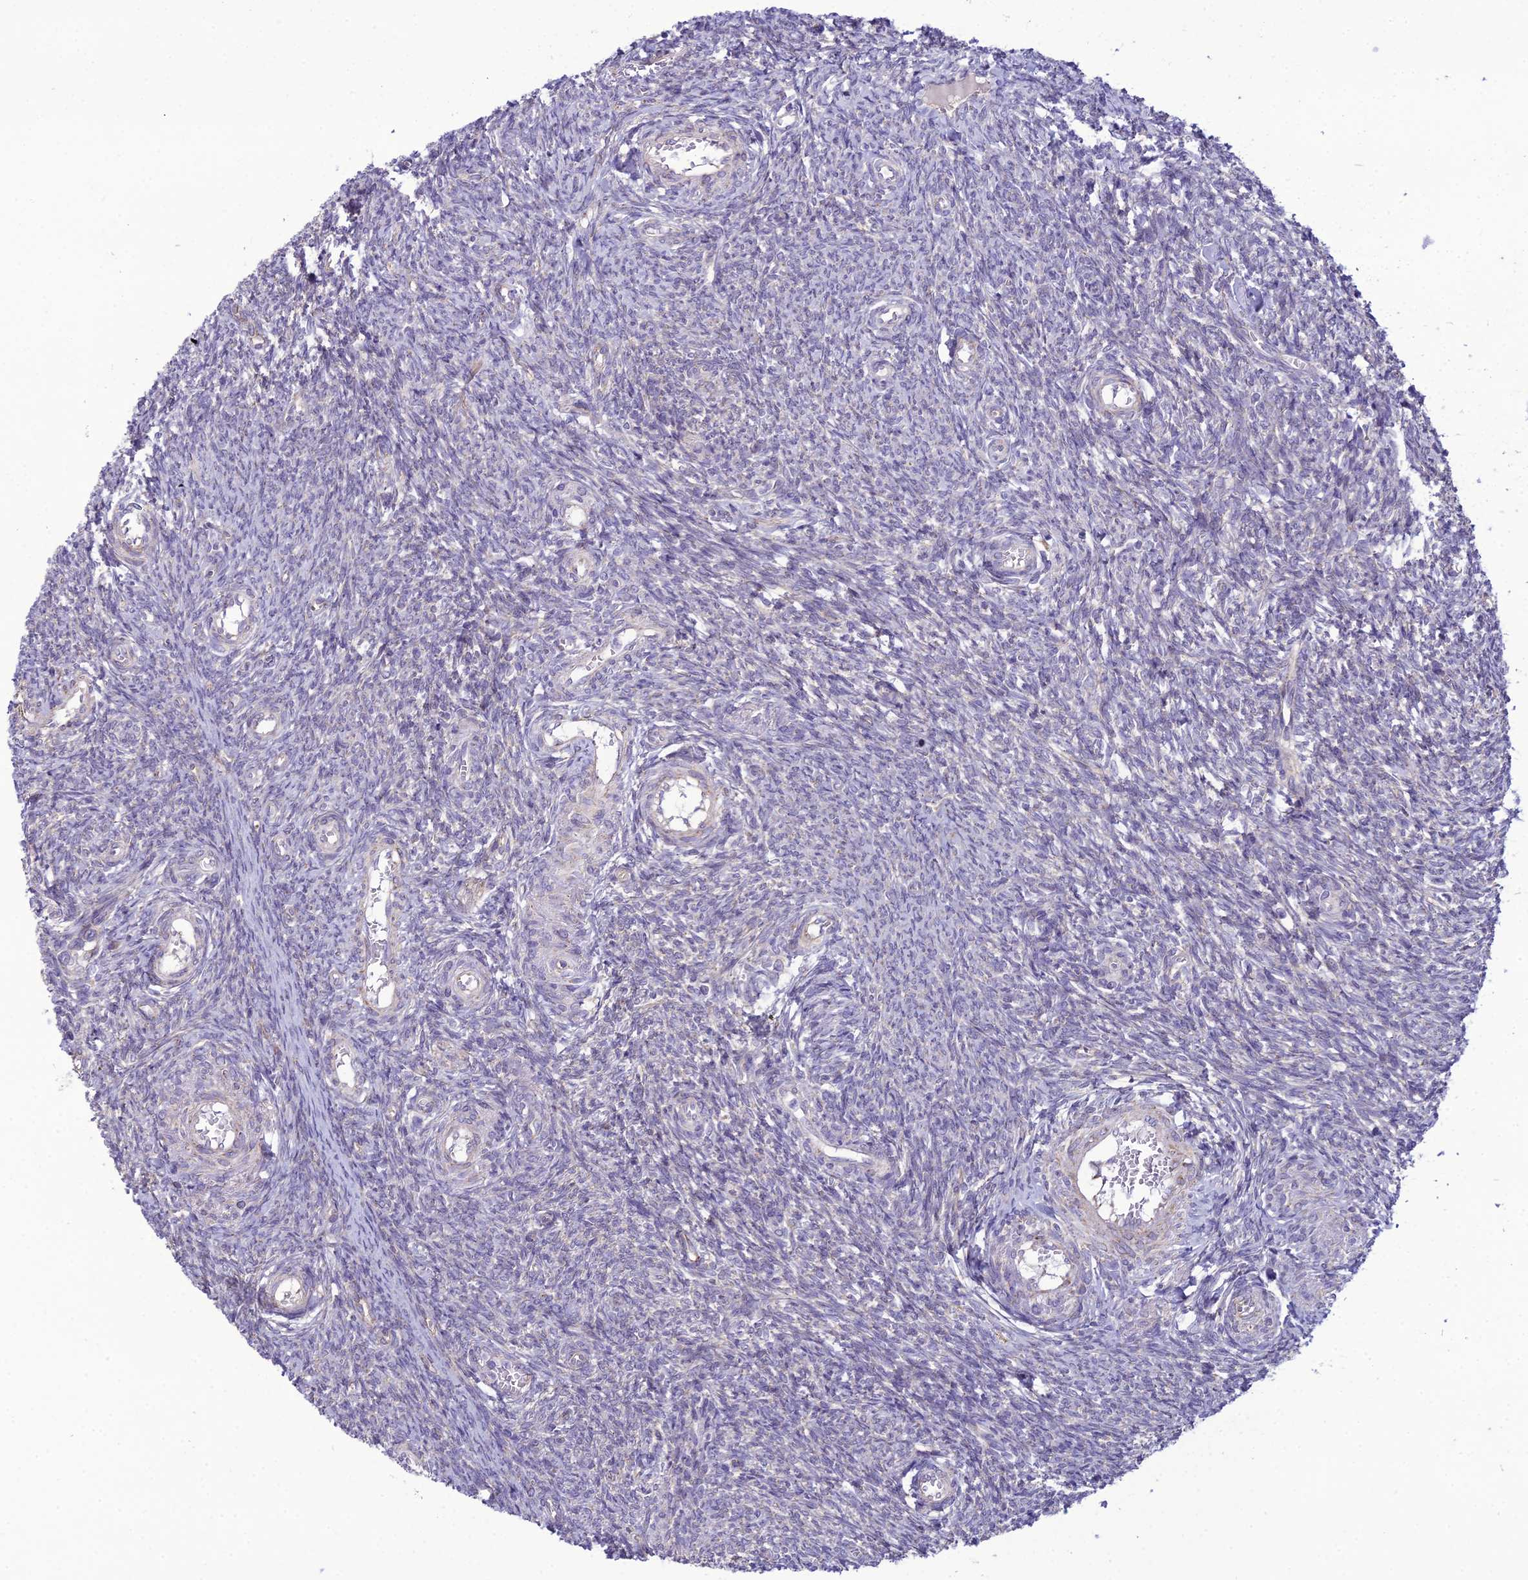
{"staining": {"intensity": "negative", "quantity": "none", "location": "none"}, "tissue": "ovary", "cell_type": "Ovarian stroma cells", "image_type": "normal", "snomed": [{"axis": "morphology", "description": "Normal tissue, NOS"}, {"axis": "topography", "description": "Ovary"}], "caption": "High power microscopy micrograph of an IHC micrograph of unremarkable ovary, revealing no significant staining in ovarian stroma cells.", "gene": "NODAL", "patient": {"sex": "female", "age": 44}}